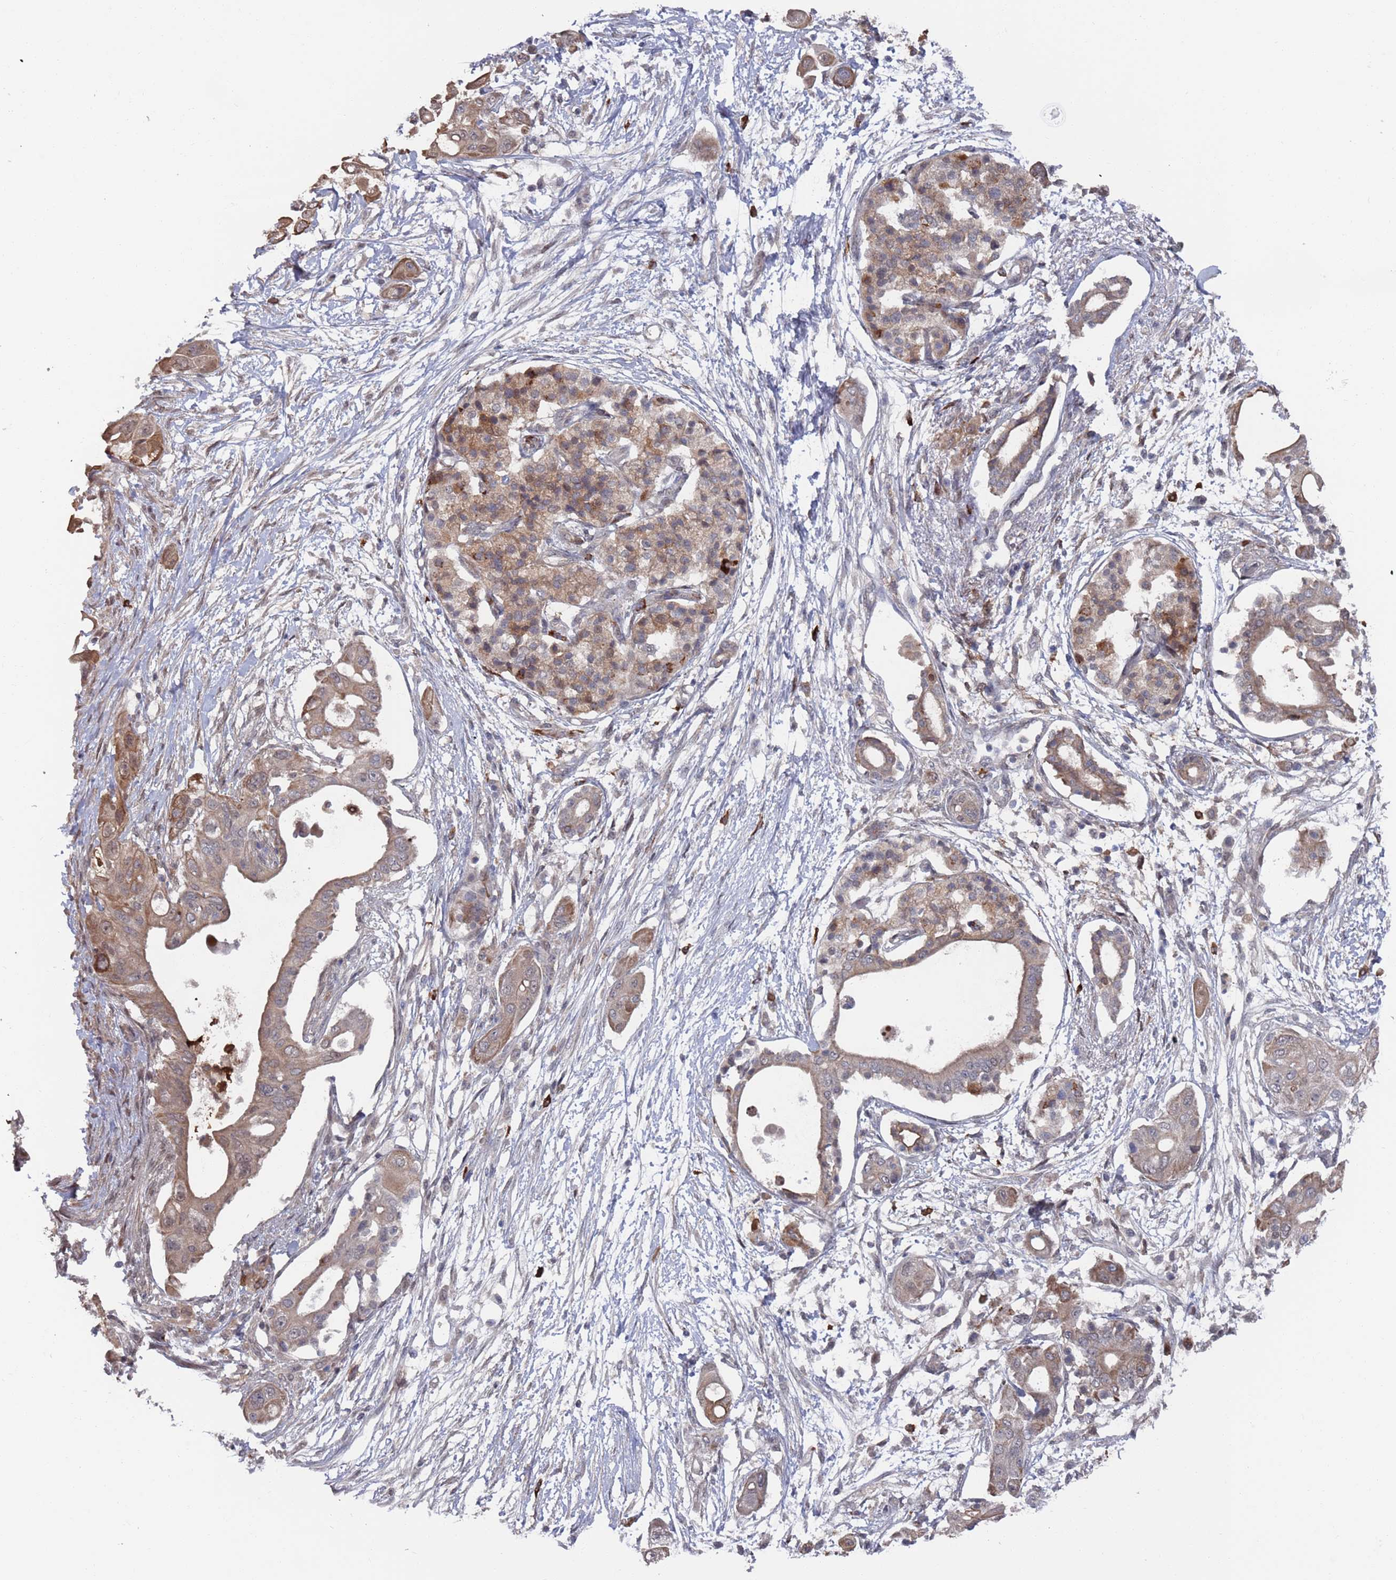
{"staining": {"intensity": "moderate", "quantity": "25%-75%", "location": "cytoplasmic/membranous"}, "tissue": "pancreatic cancer", "cell_type": "Tumor cells", "image_type": "cancer", "snomed": [{"axis": "morphology", "description": "Adenocarcinoma, NOS"}, {"axis": "topography", "description": "Pancreas"}], "caption": "This is a photomicrograph of immunohistochemistry staining of adenocarcinoma (pancreatic), which shows moderate staining in the cytoplasmic/membranous of tumor cells.", "gene": "DGKD", "patient": {"sex": "male", "age": 68}}